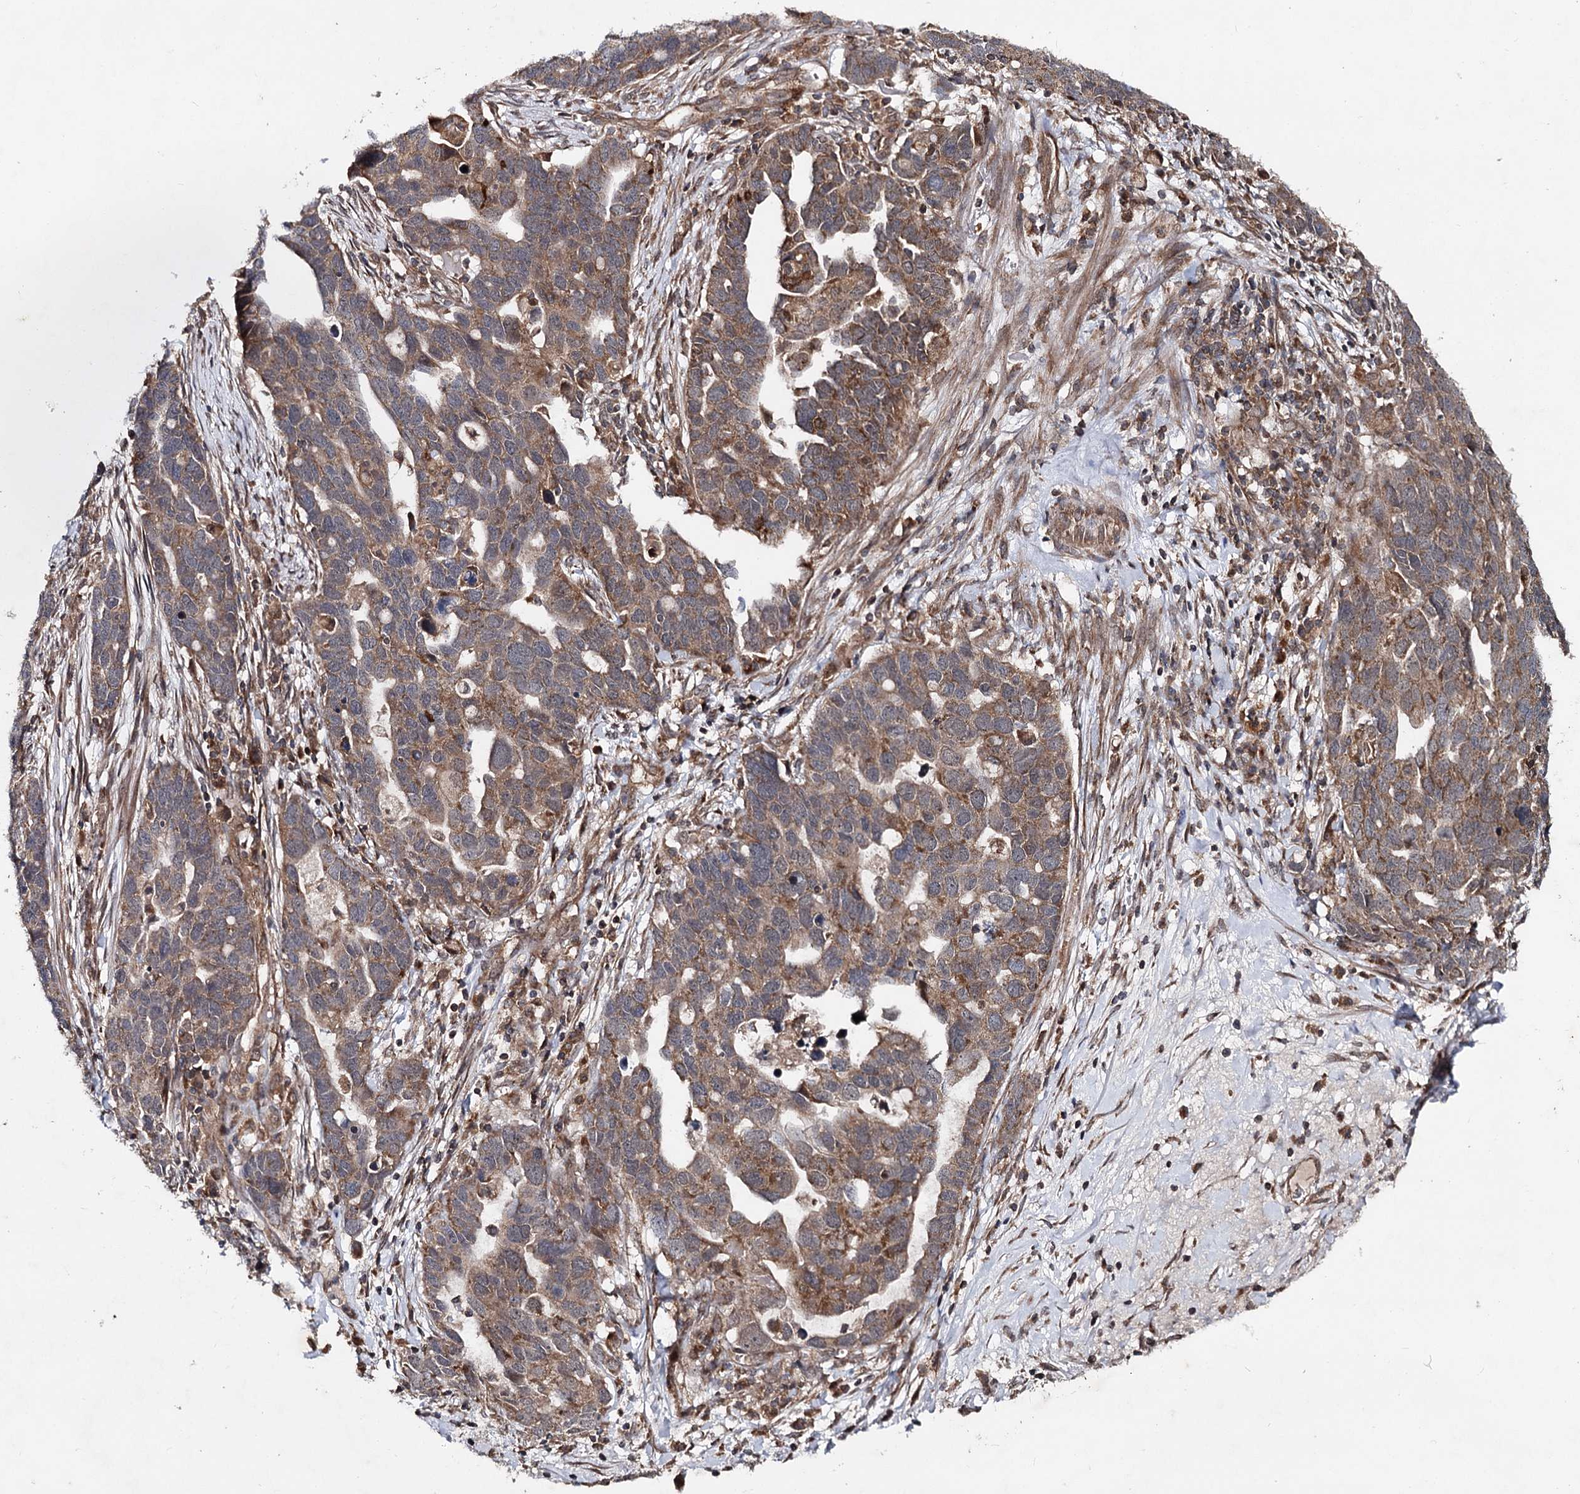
{"staining": {"intensity": "moderate", "quantity": ">75%", "location": "cytoplasmic/membranous"}, "tissue": "ovarian cancer", "cell_type": "Tumor cells", "image_type": "cancer", "snomed": [{"axis": "morphology", "description": "Cystadenocarcinoma, serous, NOS"}, {"axis": "topography", "description": "Ovary"}], "caption": "Protein staining reveals moderate cytoplasmic/membranous positivity in about >75% of tumor cells in serous cystadenocarcinoma (ovarian).", "gene": "MINDY3", "patient": {"sex": "female", "age": 54}}